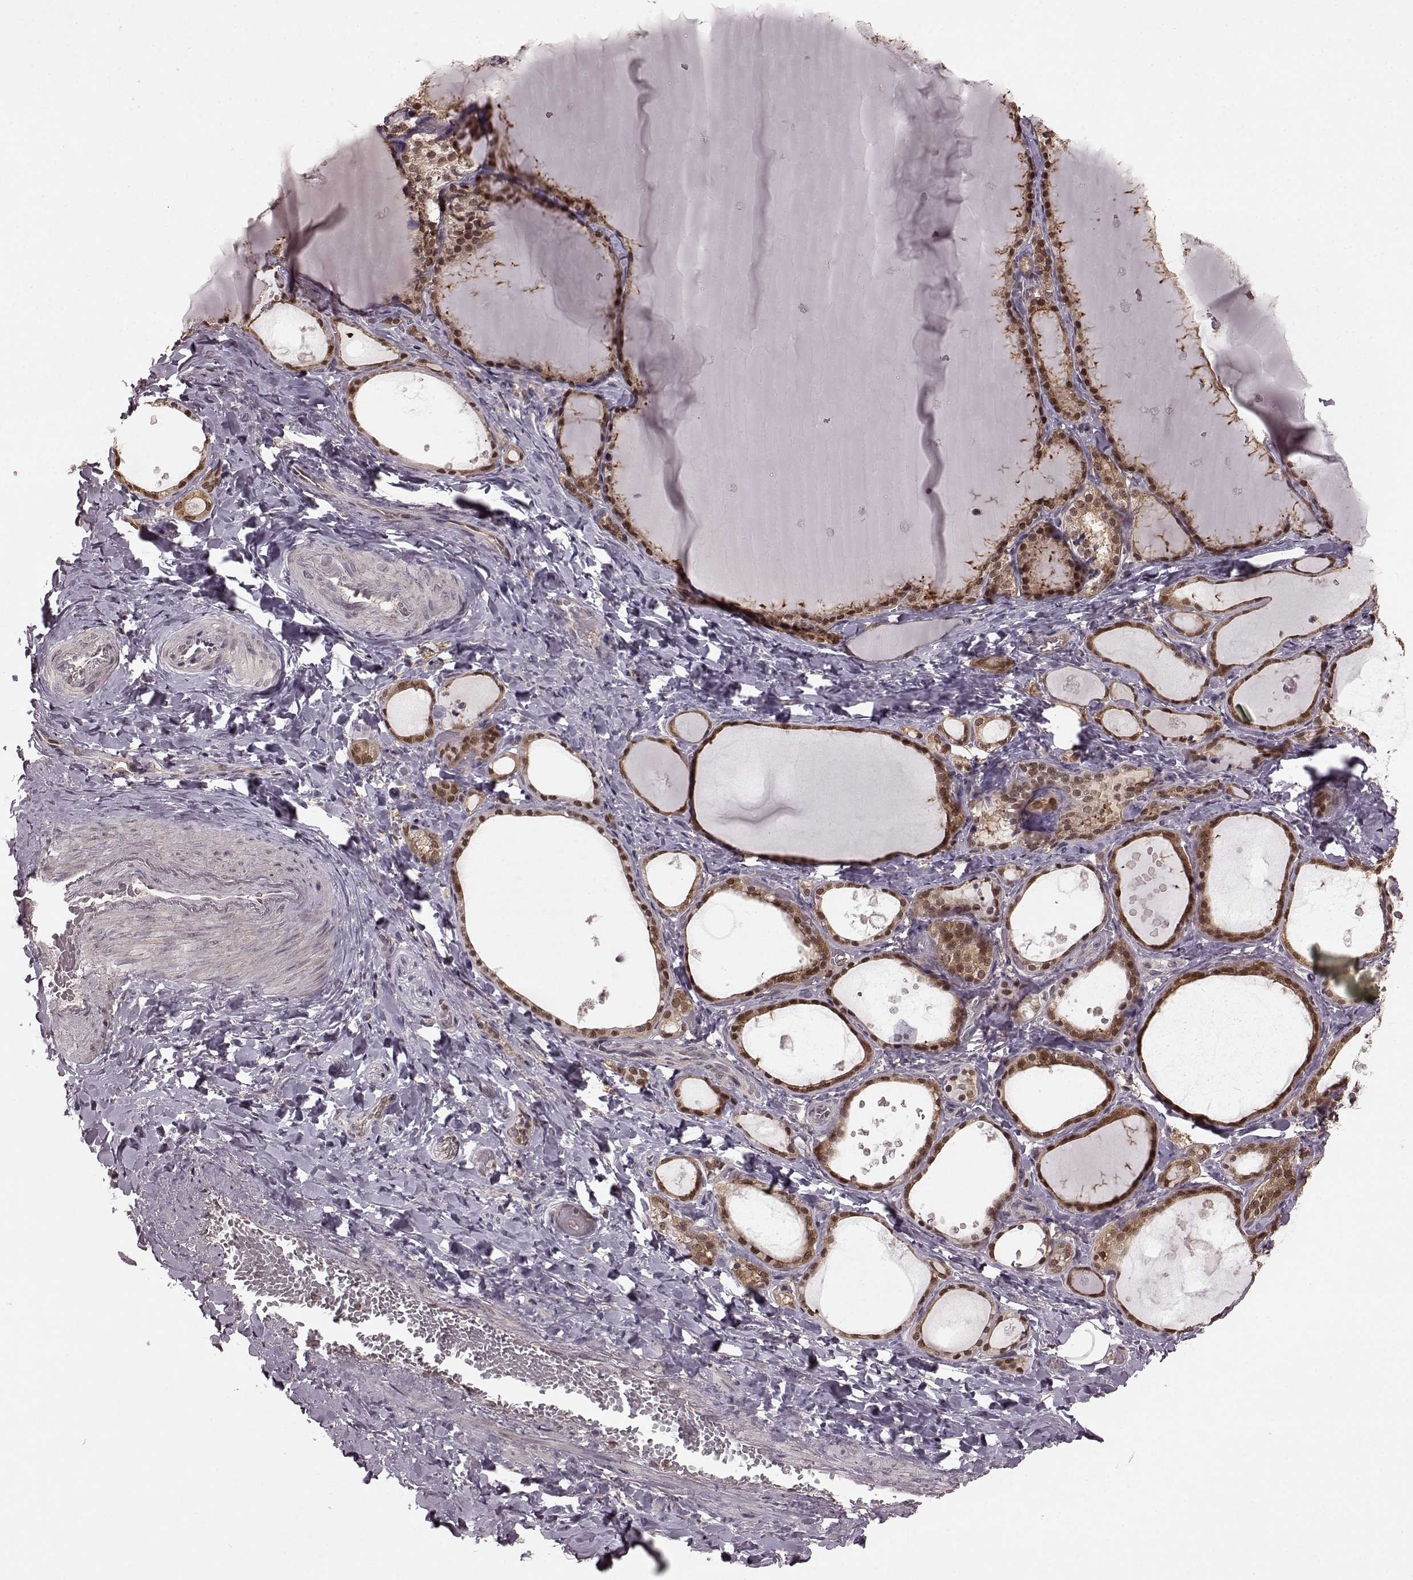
{"staining": {"intensity": "moderate", "quantity": ">75%", "location": "cytoplasmic/membranous,nuclear"}, "tissue": "thyroid gland", "cell_type": "Glandular cells", "image_type": "normal", "snomed": [{"axis": "morphology", "description": "Normal tissue, NOS"}, {"axis": "topography", "description": "Thyroid gland"}], "caption": "Approximately >75% of glandular cells in normal human thyroid gland exhibit moderate cytoplasmic/membranous,nuclear protein expression as visualized by brown immunohistochemical staining.", "gene": "GSS", "patient": {"sex": "female", "age": 56}}